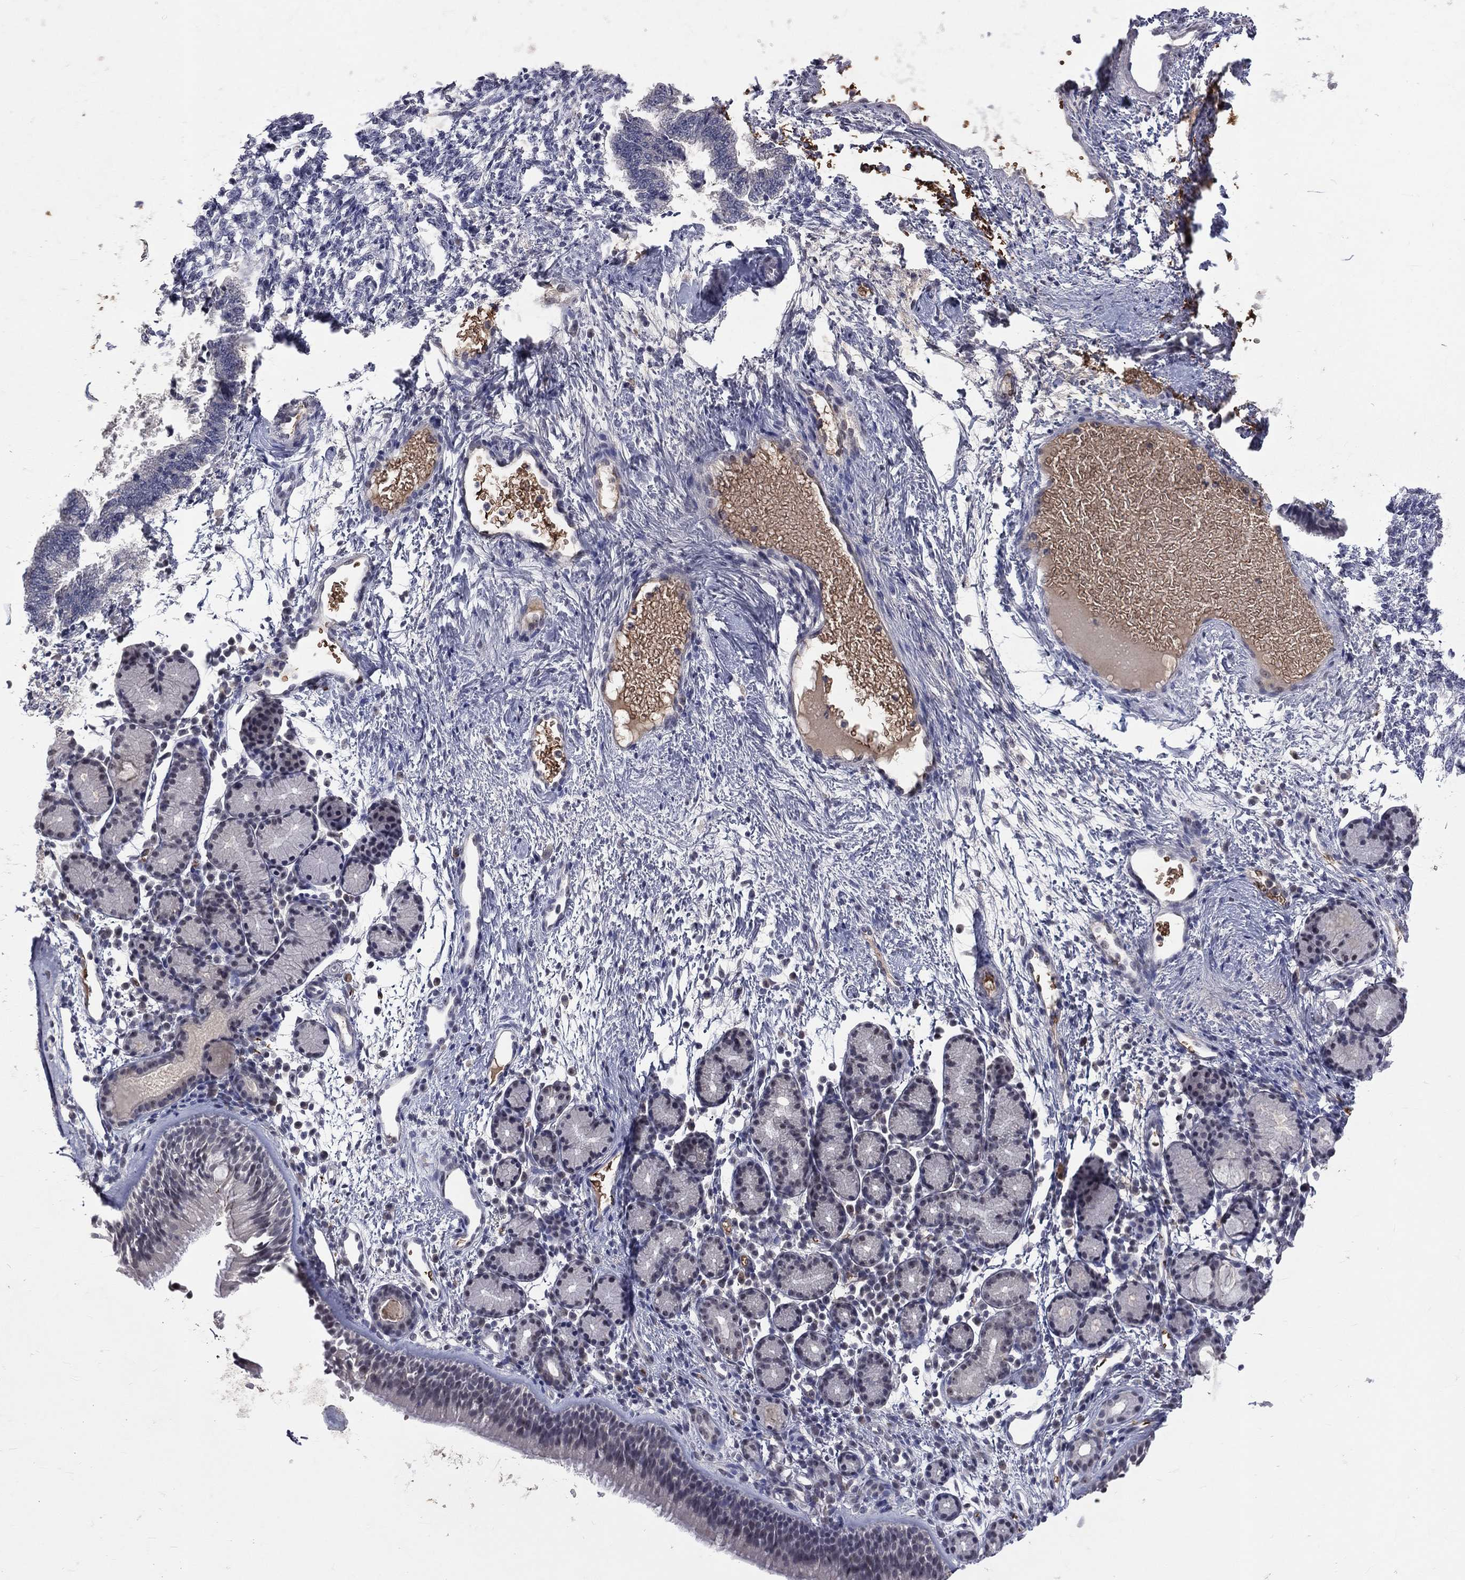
{"staining": {"intensity": "negative", "quantity": "none", "location": "none"}, "tissue": "nasopharynx", "cell_type": "Respiratory epithelial cells", "image_type": "normal", "snomed": [{"axis": "morphology", "description": "Normal tissue, NOS"}, {"axis": "morphology", "description": "Inflammation, NOS"}, {"axis": "topography", "description": "Nasopharynx"}], "caption": "Immunohistochemistry (IHC) of benign nasopharynx demonstrates no positivity in respiratory epithelial cells. The staining was performed using DAB (3,3'-diaminobenzidine) to visualize the protein expression in brown, while the nuclei were stained in blue with hematoxylin (Magnification: 20x).", "gene": "DSG4", "patient": {"sex": "female", "age": 55}}